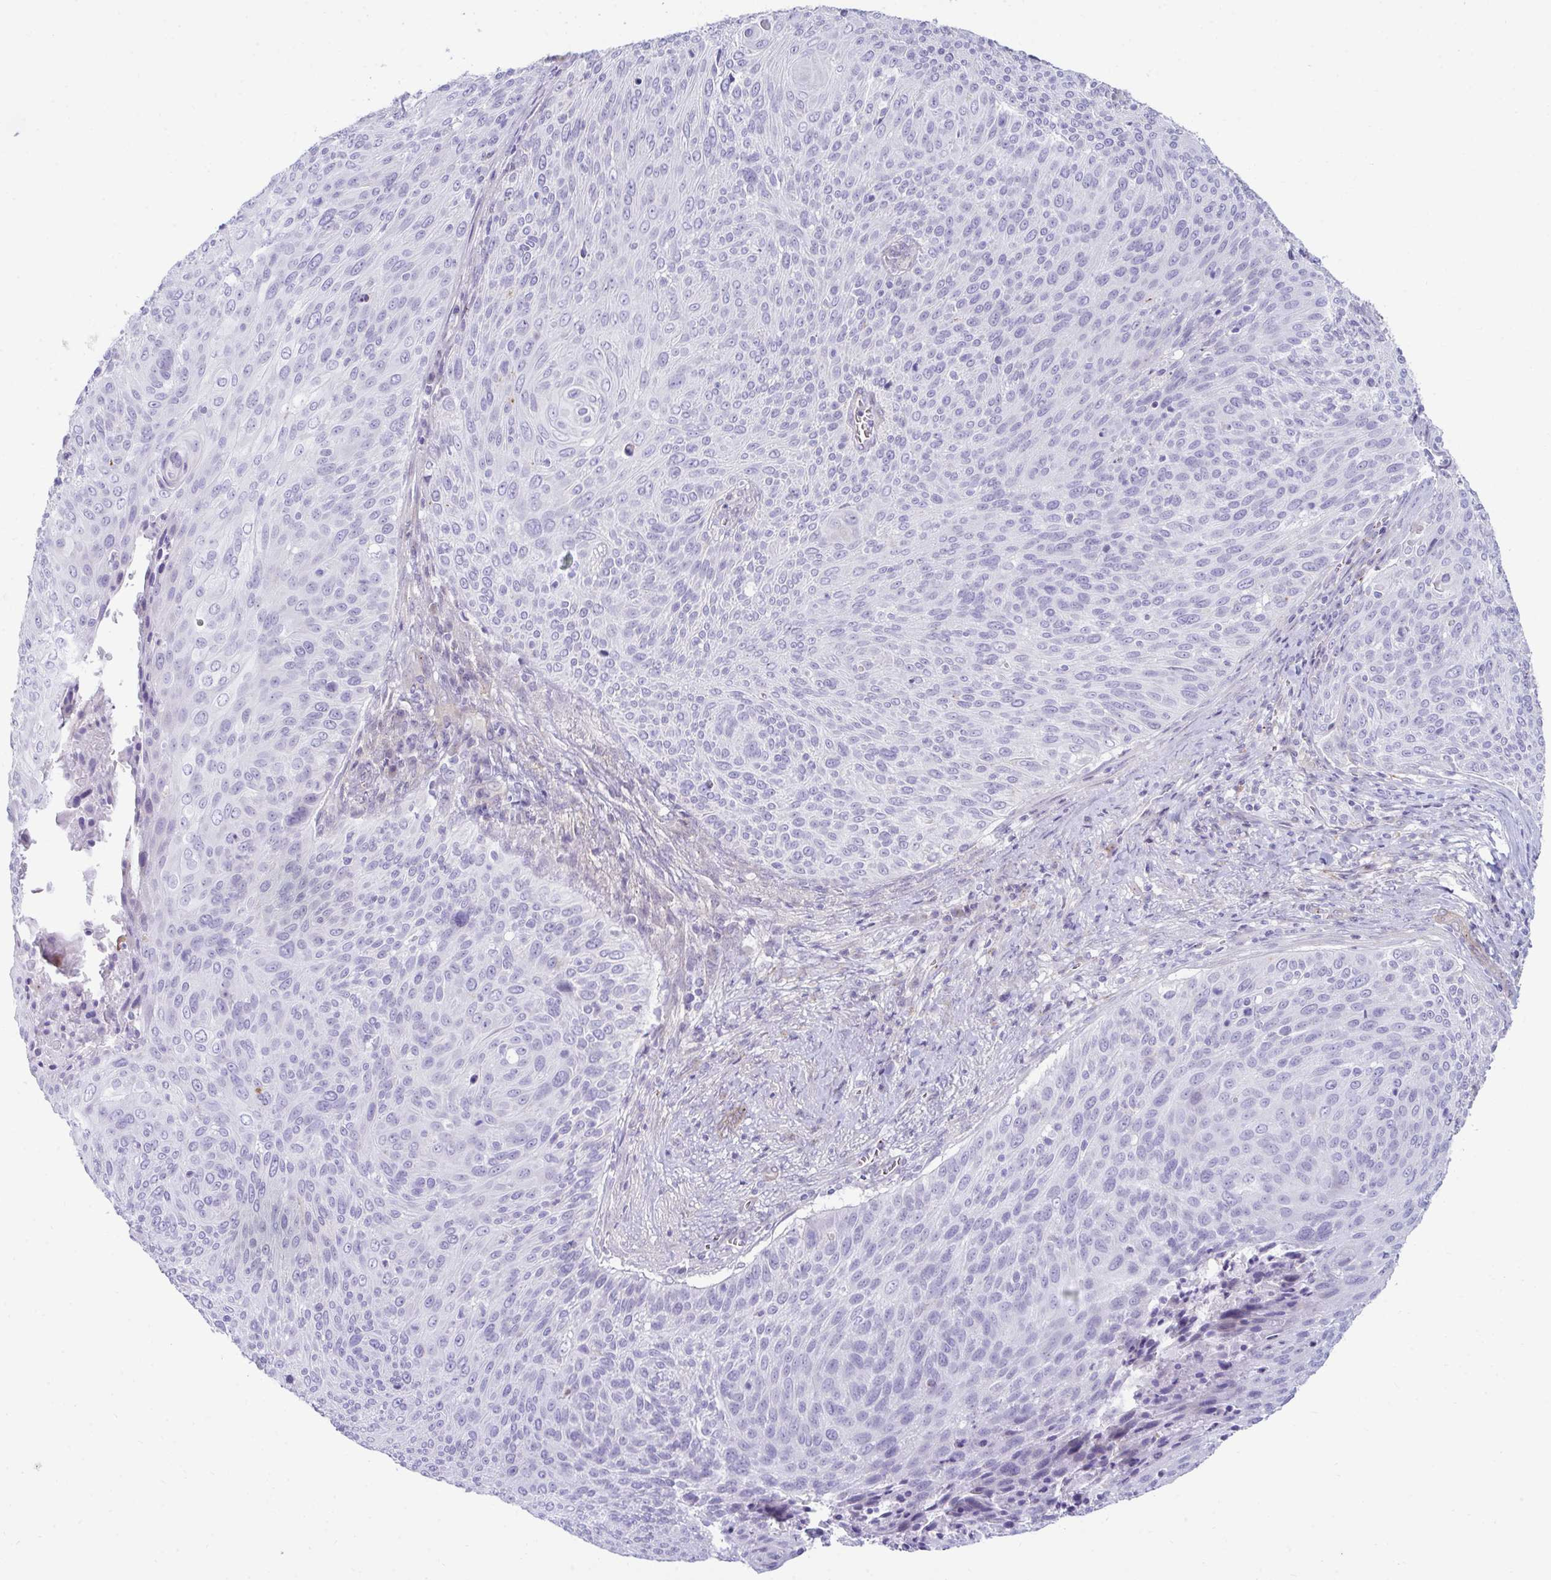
{"staining": {"intensity": "negative", "quantity": "none", "location": "none"}, "tissue": "cervical cancer", "cell_type": "Tumor cells", "image_type": "cancer", "snomed": [{"axis": "morphology", "description": "Squamous cell carcinoma, NOS"}, {"axis": "topography", "description": "Cervix"}], "caption": "IHC of human cervical squamous cell carcinoma shows no staining in tumor cells.", "gene": "UBL3", "patient": {"sex": "female", "age": 31}}